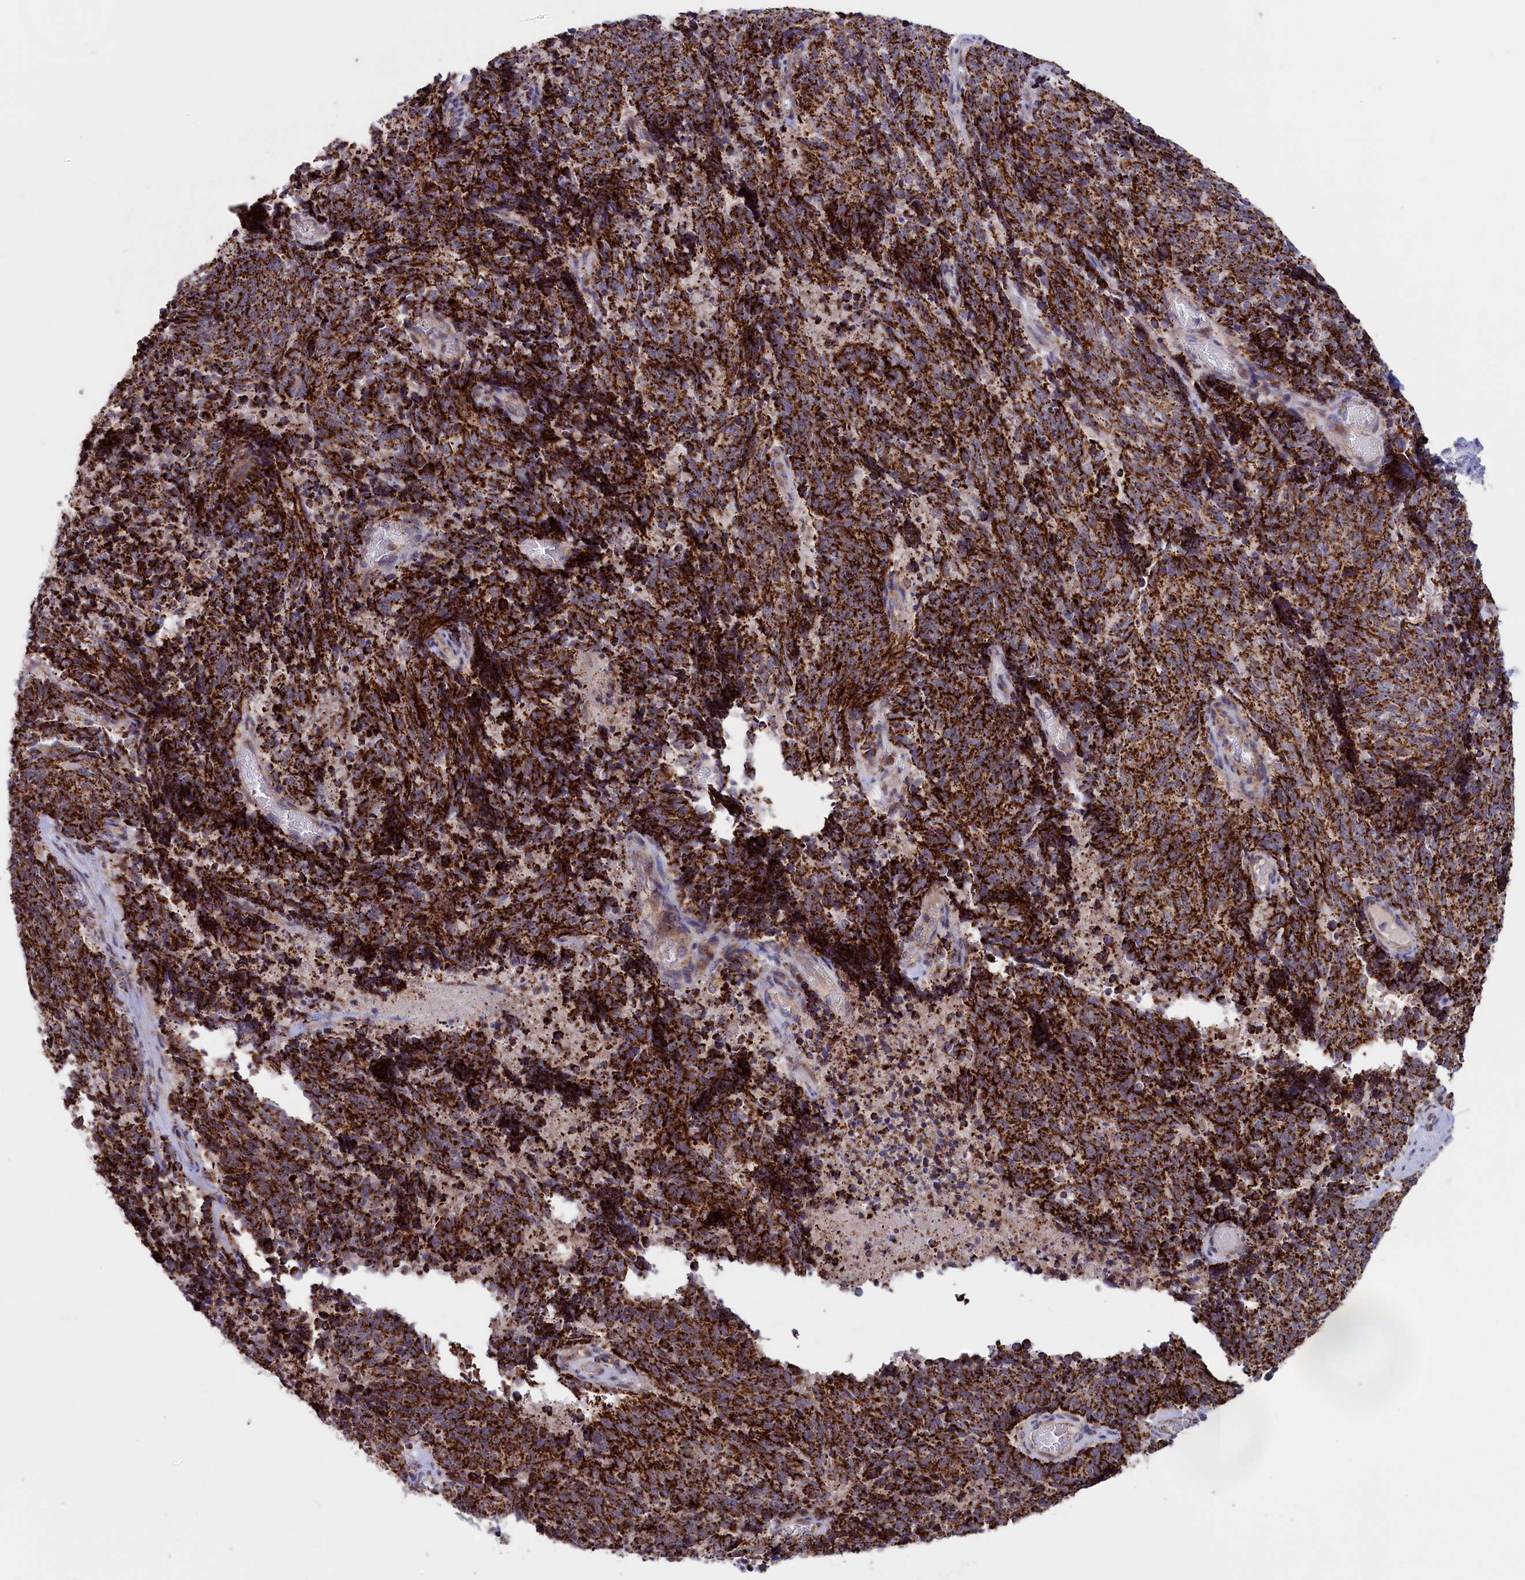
{"staining": {"intensity": "strong", "quantity": ">75%", "location": "cytoplasmic/membranous"}, "tissue": "cervical cancer", "cell_type": "Tumor cells", "image_type": "cancer", "snomed": [{"axis": "morphology", "description": "Squamous cell carcinoma, NOS"}, {"axis": "topography", "description": "Cervix"}], "caption": "This micrograph shows immunohistochemistry (IHC) staining of human squamous cell carcinoma (cervical), with high strong cytoplasmic/membranous staining in about >75% of tumor cells.", "gene": "TIMM44", "patient": {"sex": "female", "age": 29}}